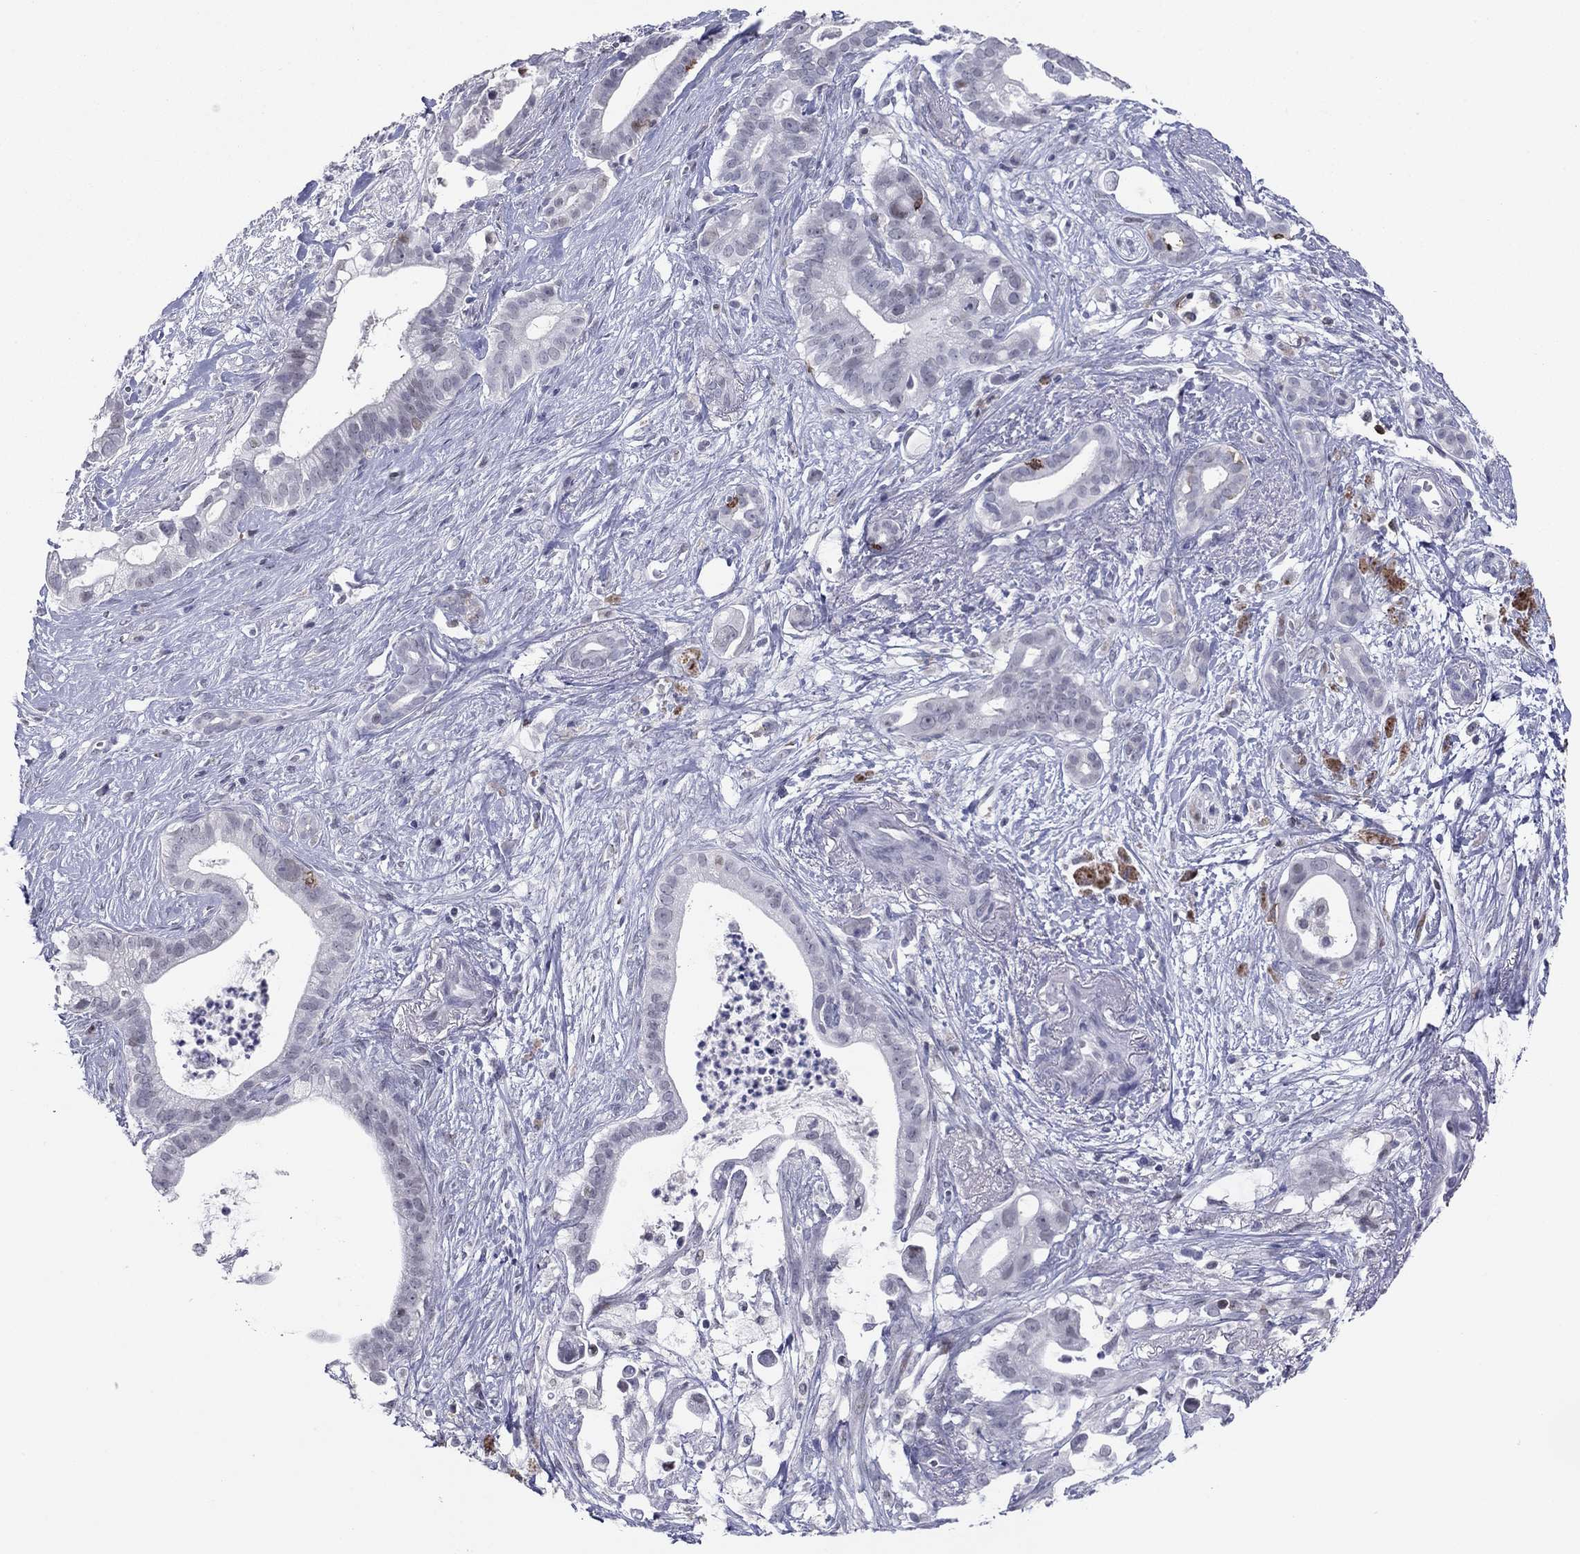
{"staining": {"intensity": "negative", "quantity": "none", "location": "none"}, "tissue": "pancreatic cancer", "cell_type": "Tumor cells", "image_type": "cancer", "snomed": [{"axis": "morphology", "description": "Adenocarcinoma, NOS"}, {"axis": "topography", "description": "Pancreas"}], "caption": "Image shows no protein staining in tumor cells of pancreatic cancer tissue.", "gene": "ITGAE", "patient": {"sex": "male", "age": 61}}